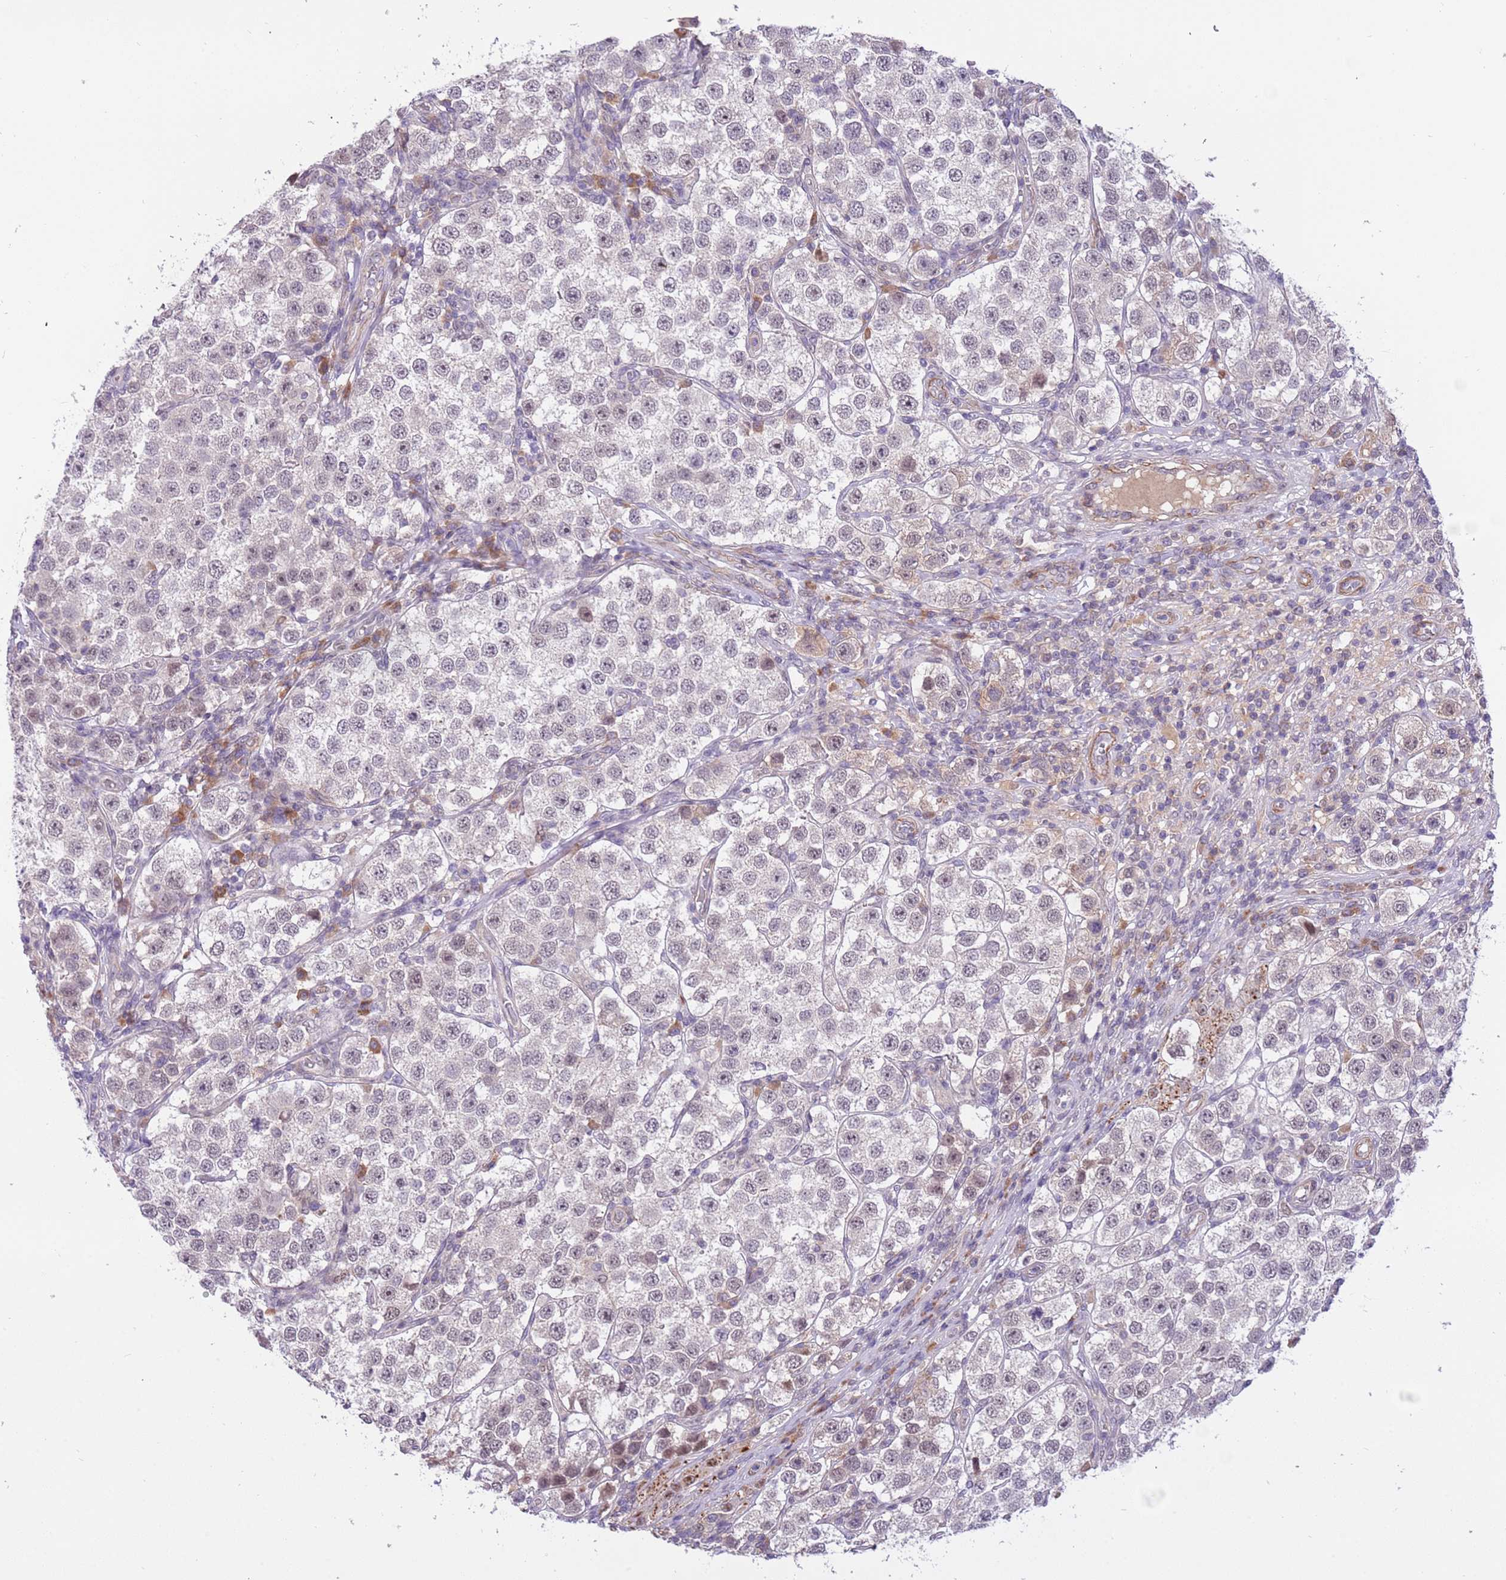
{"staining": {"intensity": "negative", "quantity": "none", "location": "none"}, "tissue": "testis cancer", "cell_type": "Tumor cells", "image_type": "cancer", "snomed": [{"axis": "morphology", "description": "Seminoma, NOS"}, {"axis": "topography", "description": "Testis"}], "caption": "Seminoma (testis) was stained to show a protein in brown. There is no significant staining in tumor cells.", "gene": "MAGEF1", "patient": {"sex": "male", "age": 37}}